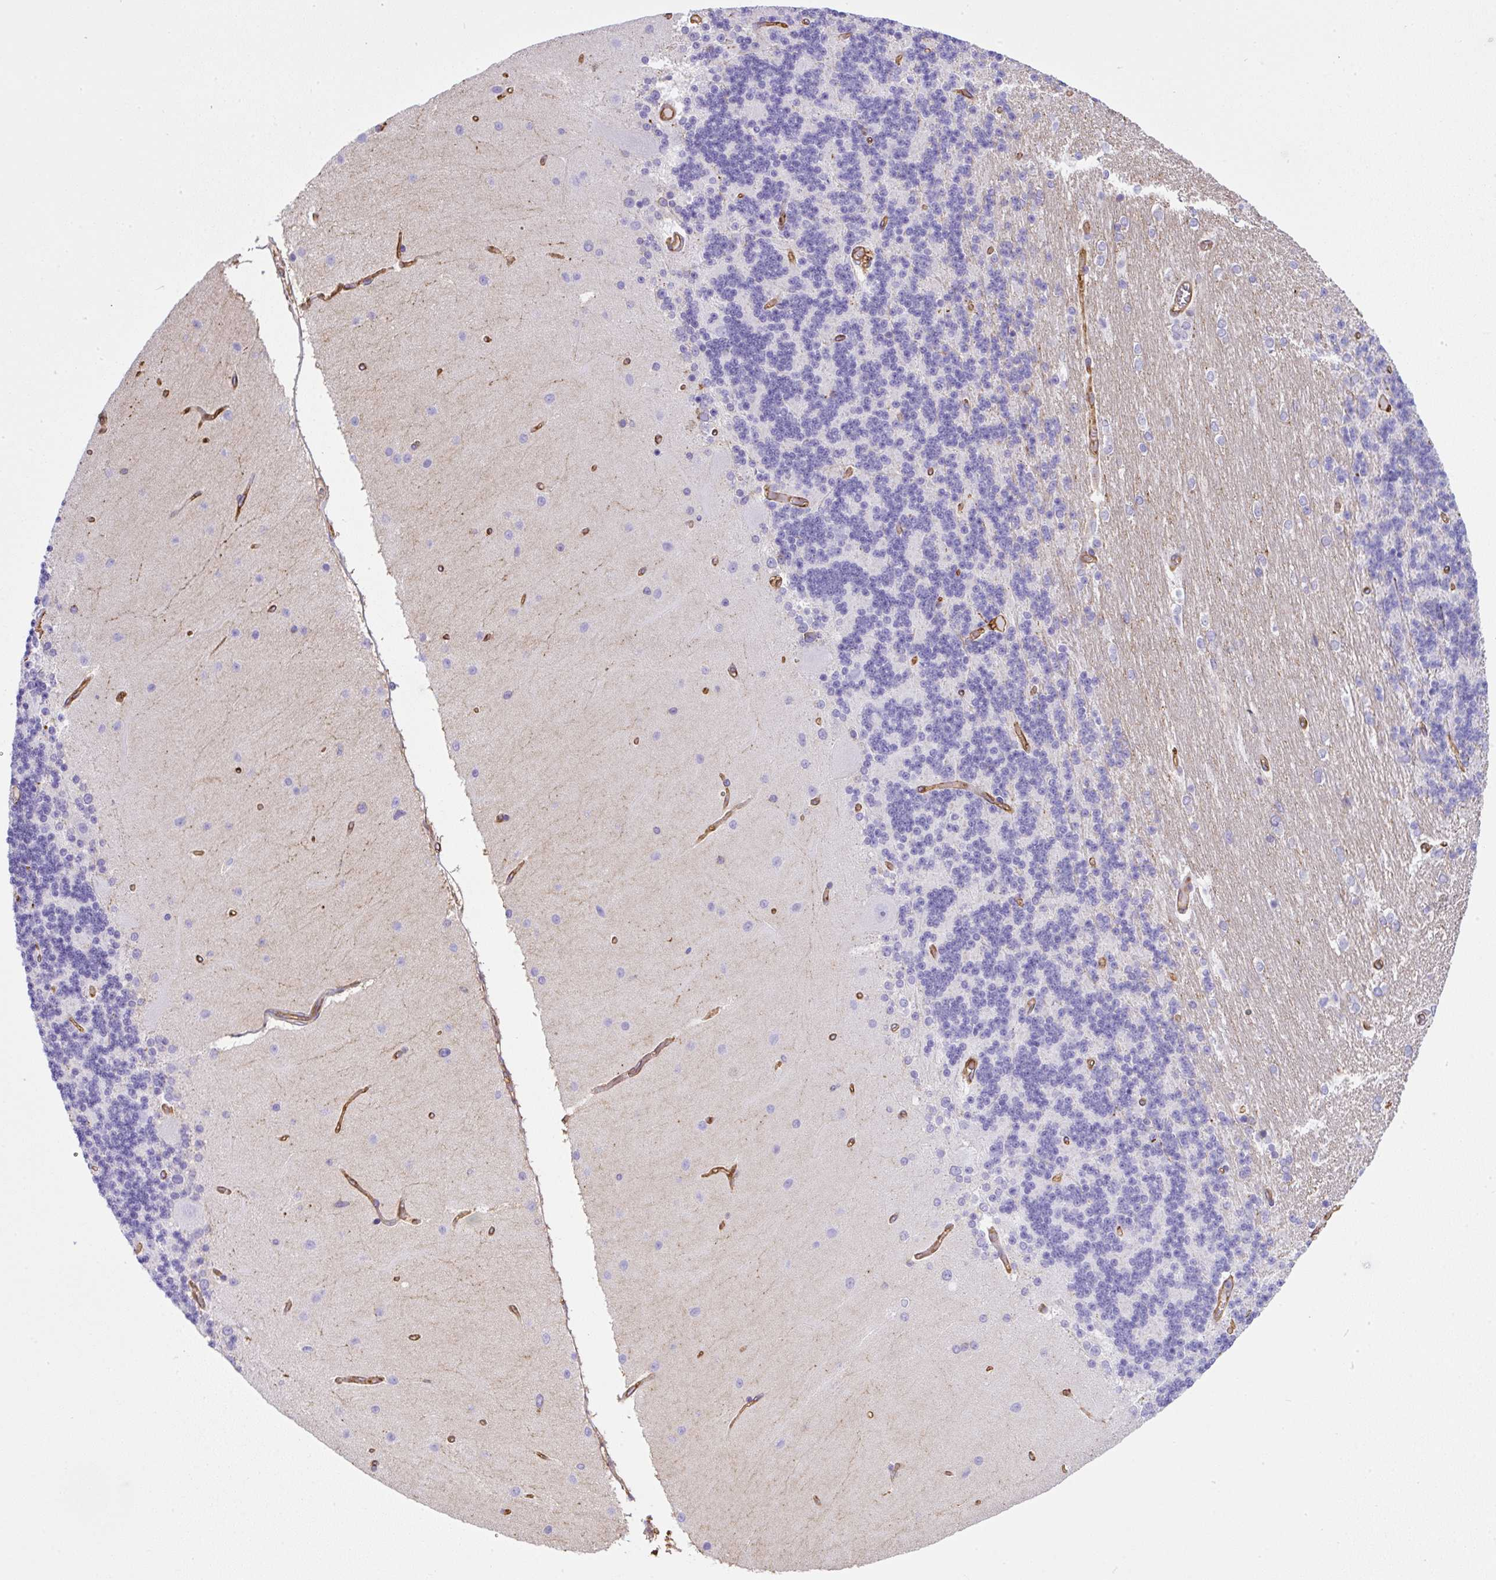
{"staining": {"intensity": "negative", "quantity": "none", "location": "none"}, "tissue": "cerebellum", "cell_type": "Cells in granular layer", "image_type": "normal", "snomed": [{"axis": "morphology", "description": "Normal tissue, NOS"}, {"axis": "topography", "description": "Cerebellum"}], "caption": "IHC micrograph of normal cerebellum: cerebellum stained with DAB (3,3'-diaminobenzidine) demonstrates no significant protein expression in cells in granular layer.", "gene": "MAGEB5", "patient": {"sex": "female", "age": 54}}